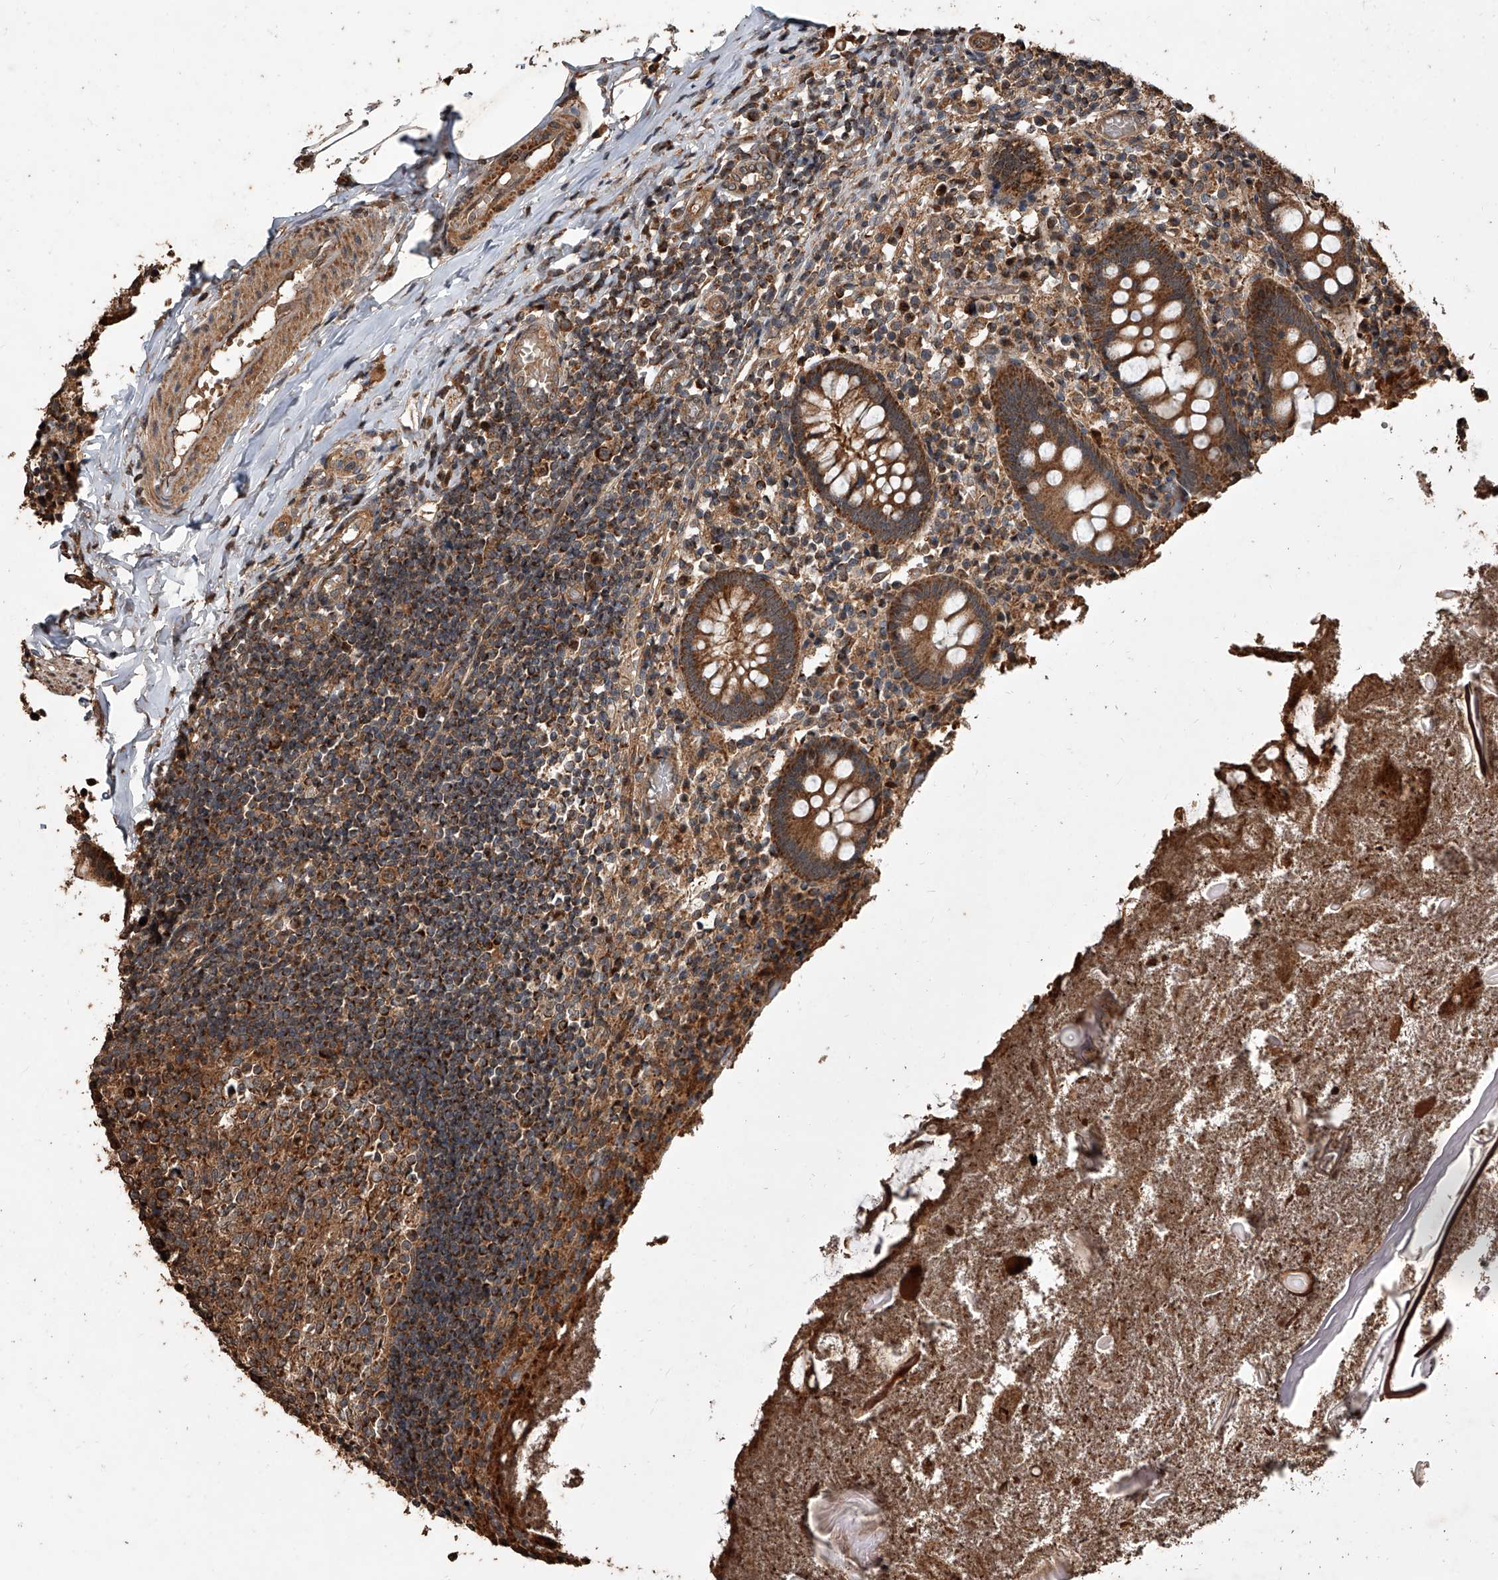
{"staining": {"intensity": "moderate", "quantity": ">75%", "location": "cytoplasmic/membranous"}, "tissue": "appendix", "cell_type": "Glandular cells", "image_type": "normal", "snomed": [{"axis": "morphology", "description": "Normal tissue, NOS"}, {"axis": "topography", "description": "Appendix"}], "caption": "Glandular cells show medium levels of moderate cytoplasmic/membranous positivity in approximately >75% of cells in unremarkable appendix.", "gene": "LTV1", "patient": {"sex": "female", "age": 17}}